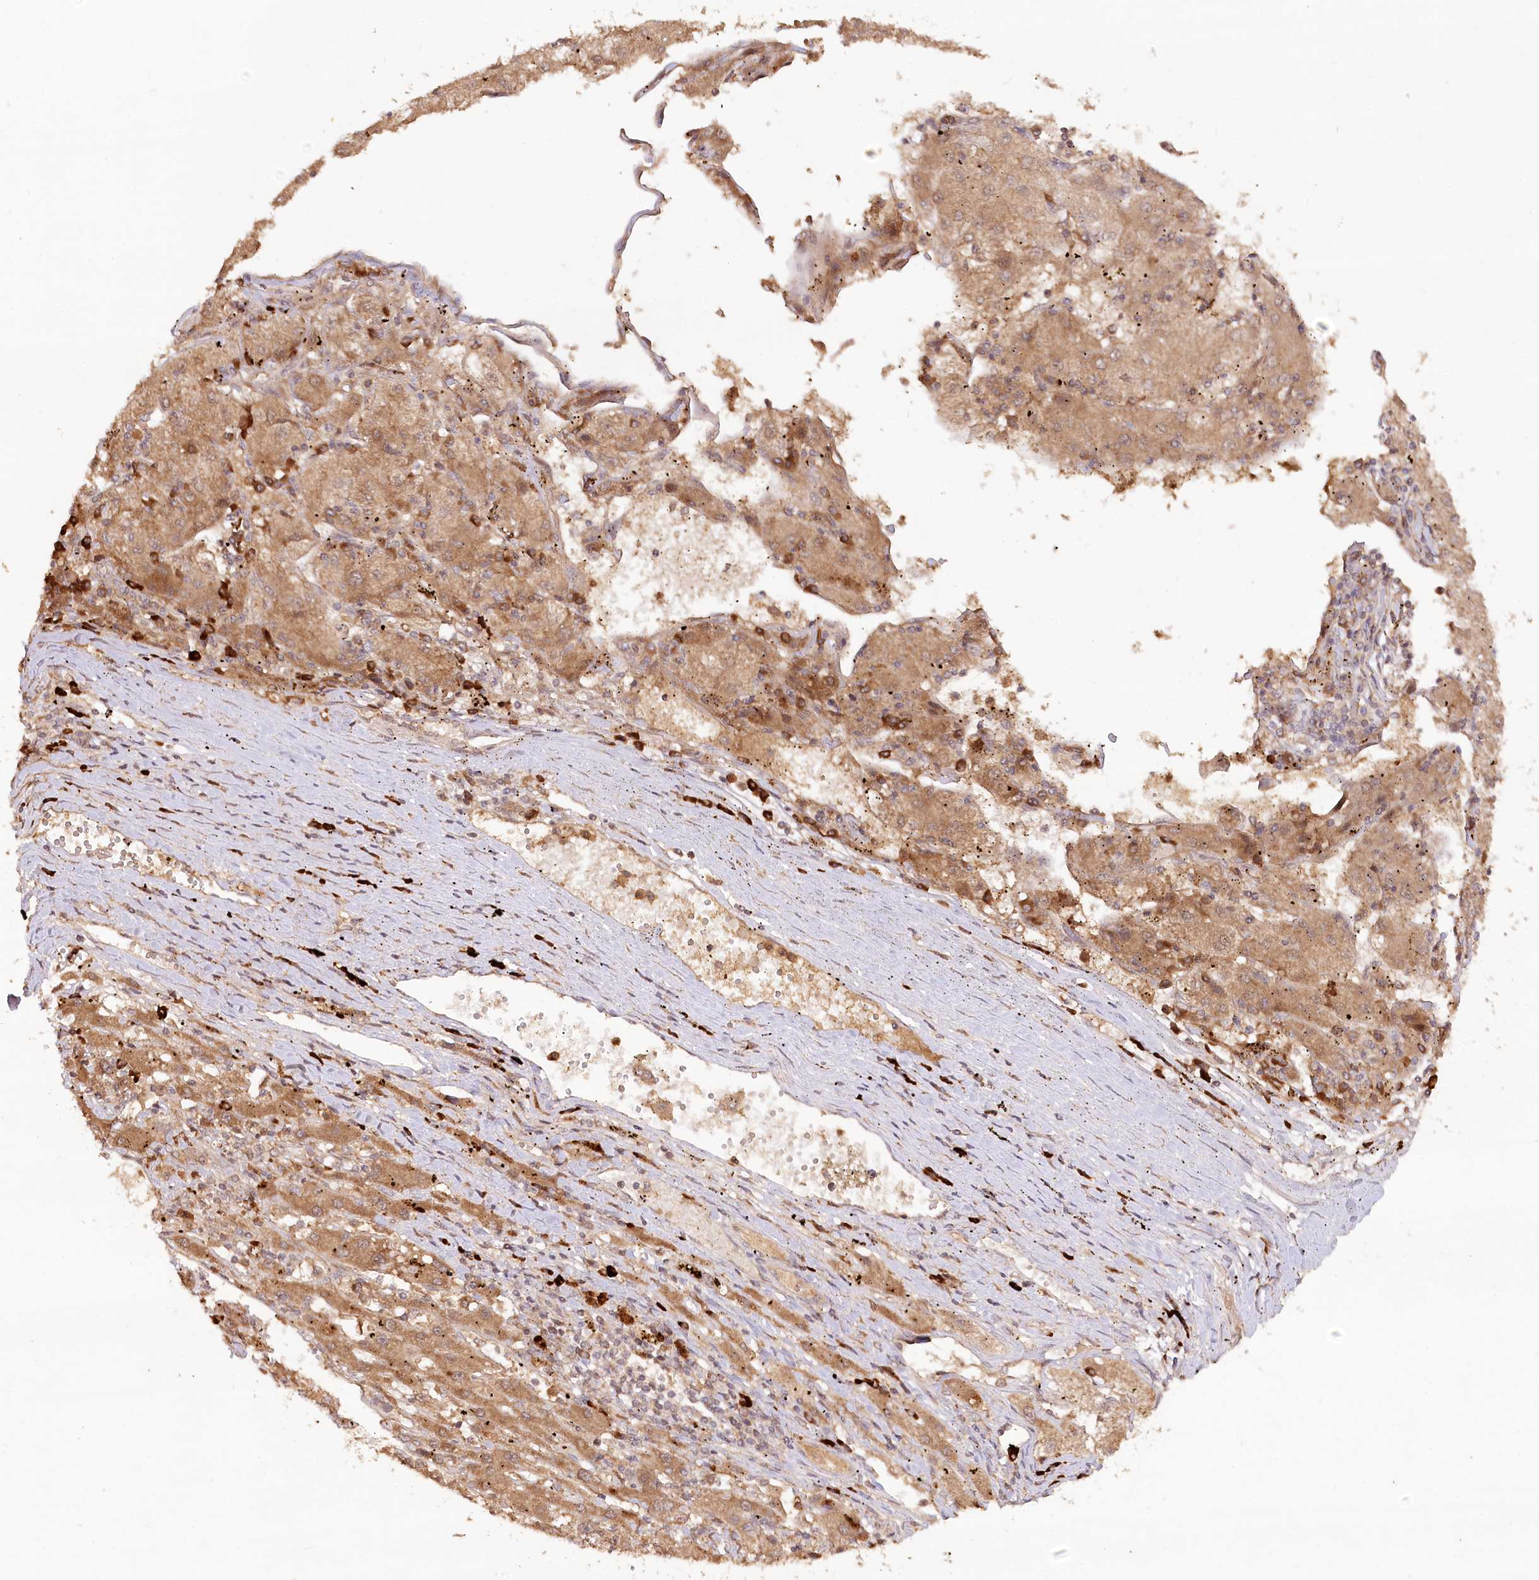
{"staining": {"intensity": "moderate", "quantity": ">75%", "location": "cytoplasmic/membranous"}, "tissue": "liver cancer", "cell_type": "Tumor cells", "image_type": "cancer", "snomed": [{"axis": "morphology", "description": "Carcinoma, Hepatocellular, NOS"}, {"axis": "topography", "description": "Liver"}], "caption": "Protein staining by immunohistochemistry shows moderate cytoplasmic/membranous positivity in about >75% of tumor cells in hepatocellular carcinoma (liver). The protein of interest is shown in brown color, while the nuclei are stained blue.", "gene": "IRAK1BP1", "patient": {"sex": "male", "age": 72}}